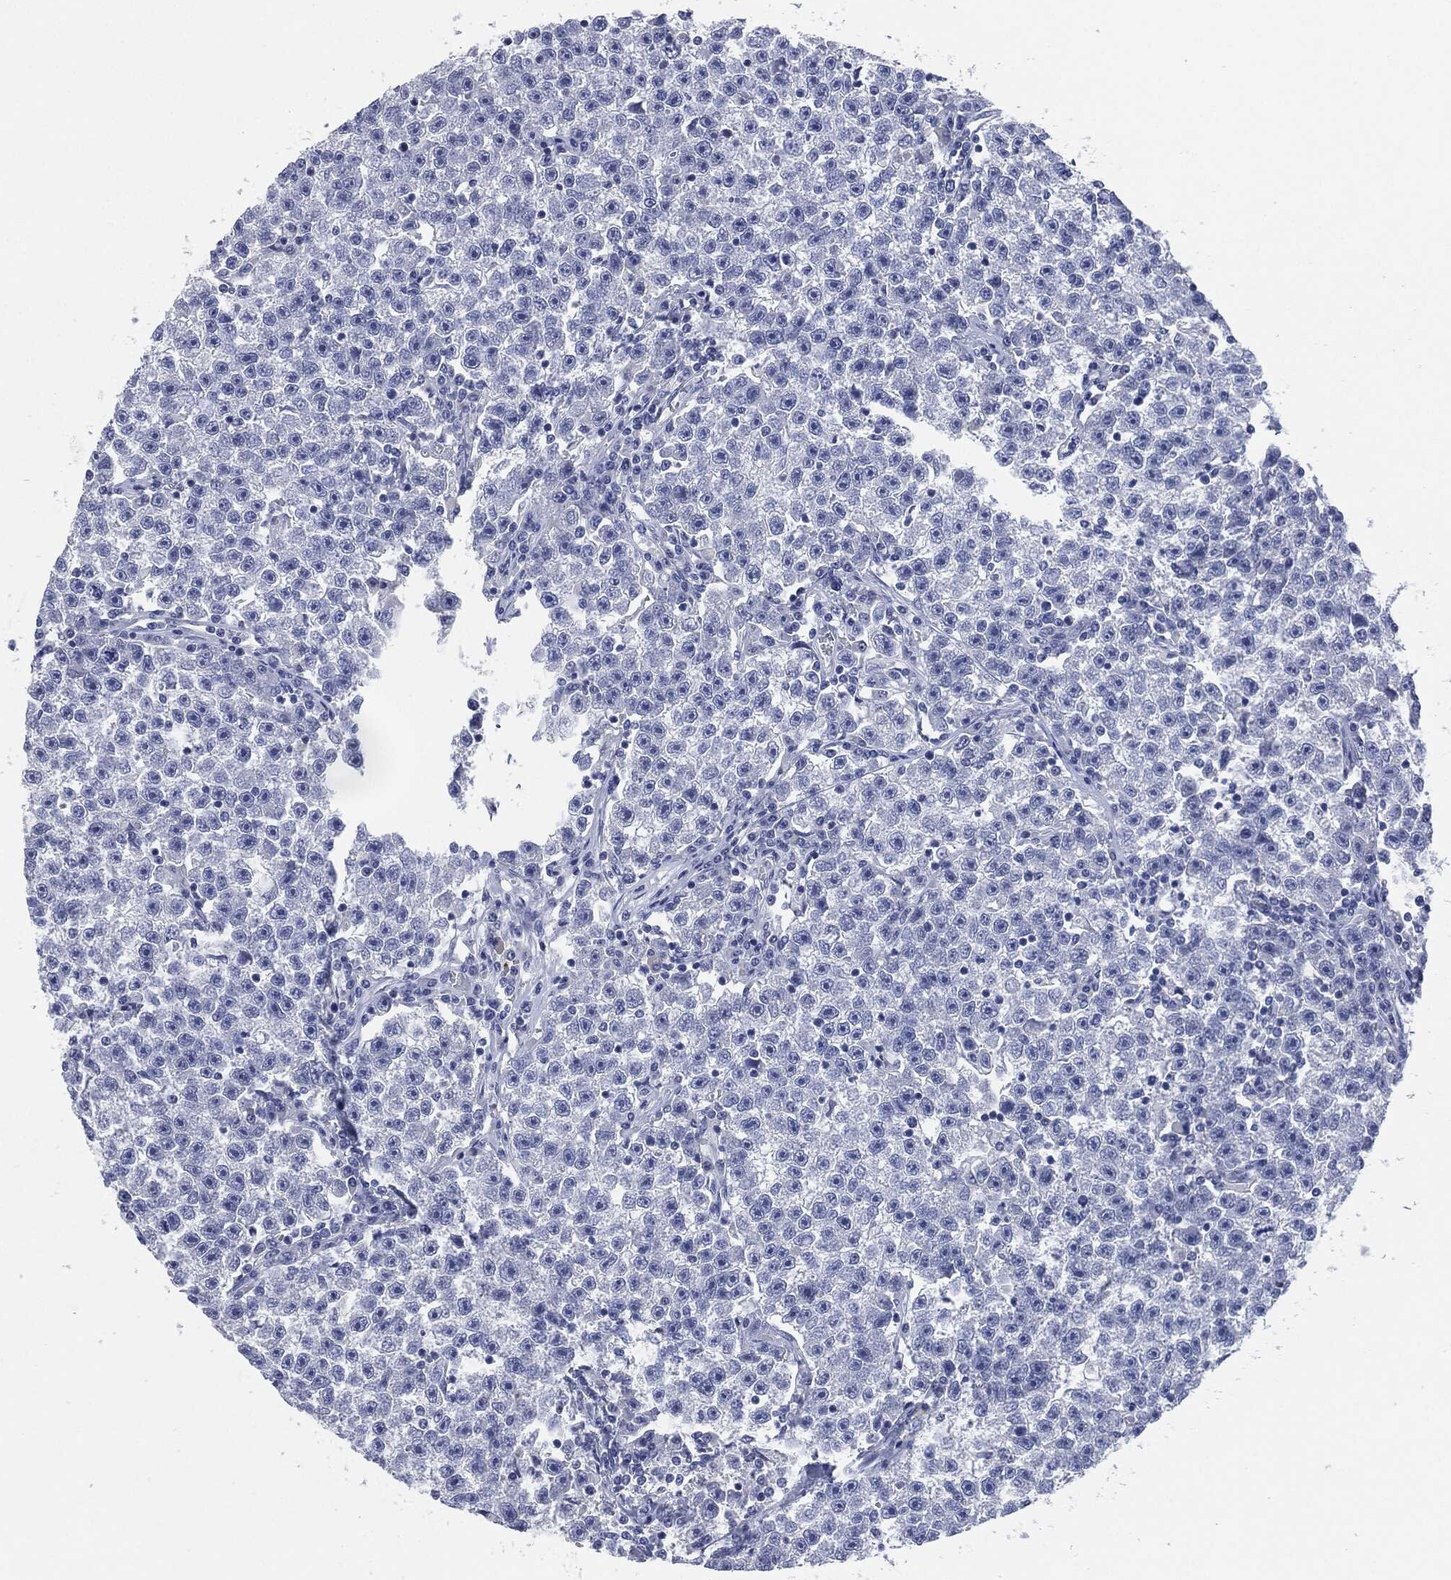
{"staining": {"intensity": "negative", "quantity": "none", "location": "none"}, "tissue": "testis cancer", "cell_type": "Tumor cells", "image_type": "cancer", "snomed": [{"axis": "morphology", "description": "Seminoma, NOS"}, {"axis": "topography", "description": "Testis"}], "caption": "This is an immunohistochemistry image of testis seminoma. There is no positivity in tumor cells.", "gene": "CEACAM8", "patient": {"sex": "male", "age": 22}}